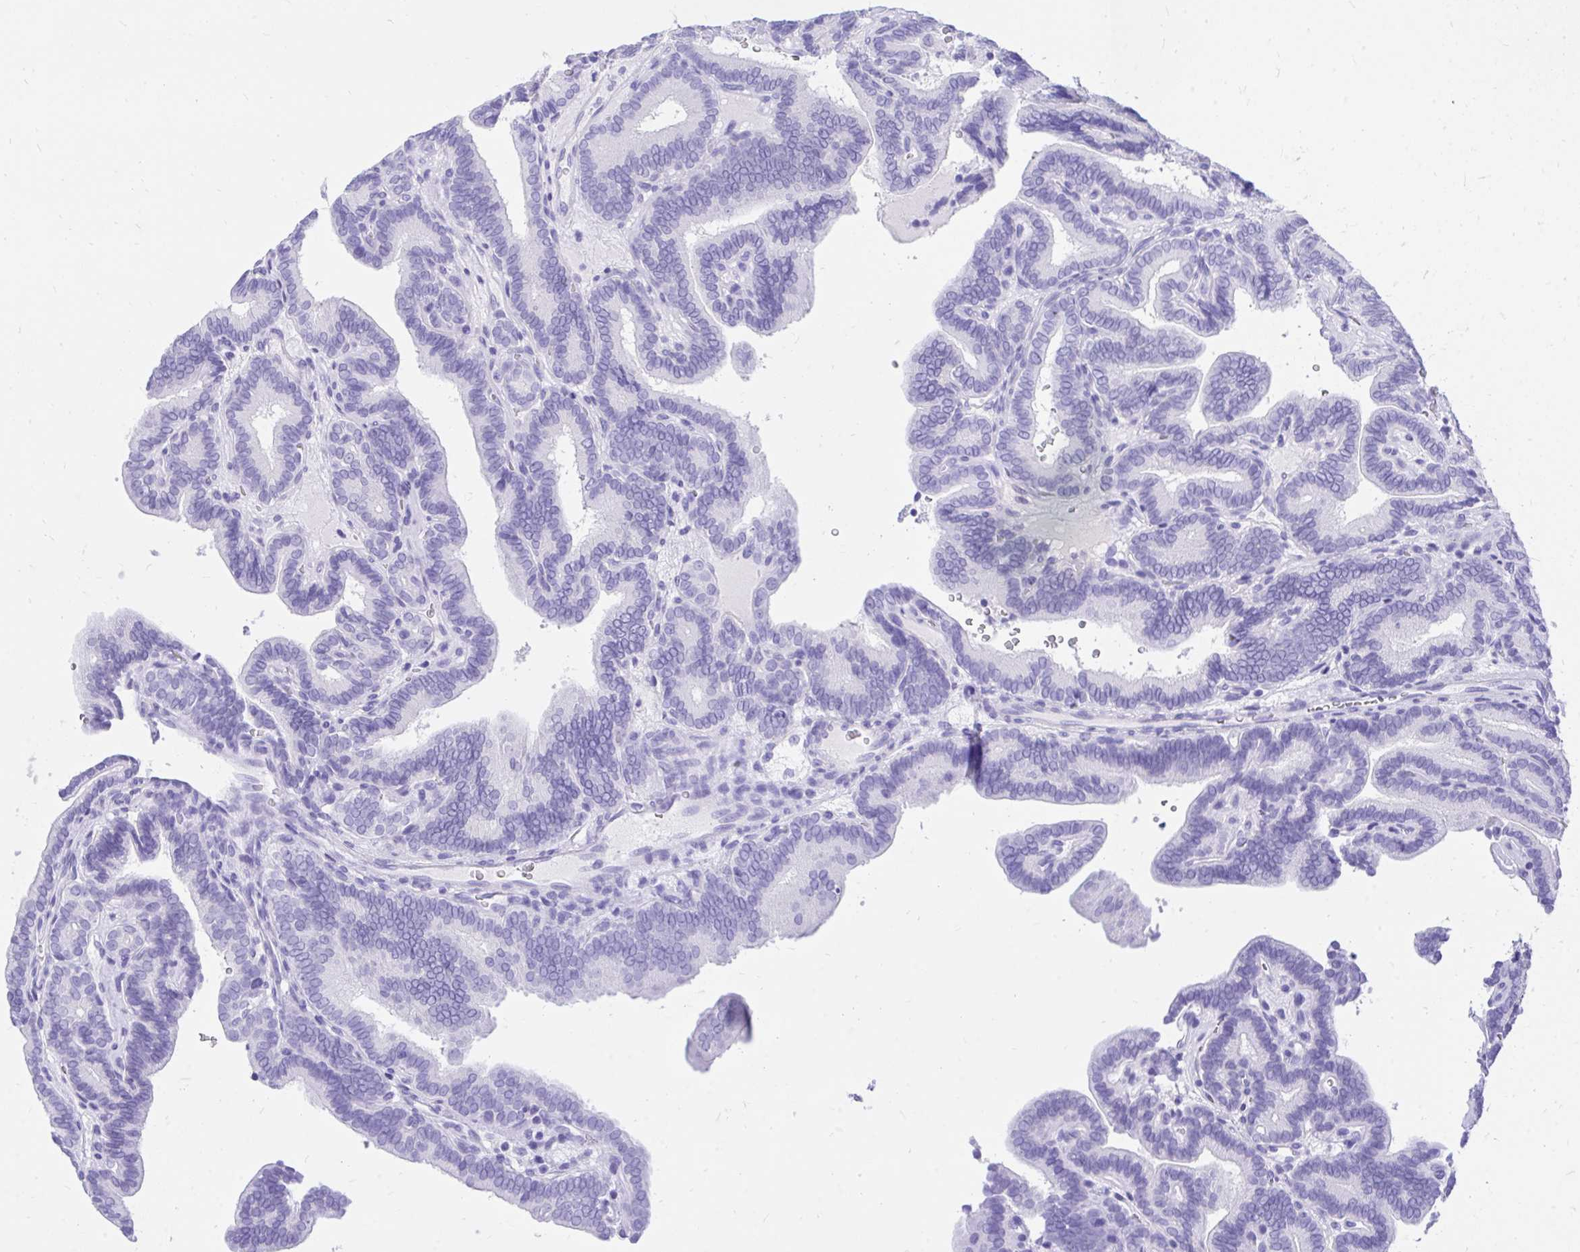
{"staining": {"intensity": "negative", "quantity": "none", "location": "none"}, "tissue": "thyroid cancer", "cell_type": "Tumor cells", "image_type": "cancer", "snomed": [{"axis": "morphology", "description": "Papillary adenocarcinoma, NOS"}, {"axis": "topography", "description": "Thyroid gland"}], "caption": "Immunohistochemistry (IHC) image of thyroid cancer stained for a protein (brown), which displays no expression in tumor cells.", "gene": "MON1A", "patient": {"sex": "female", "age": 21}}